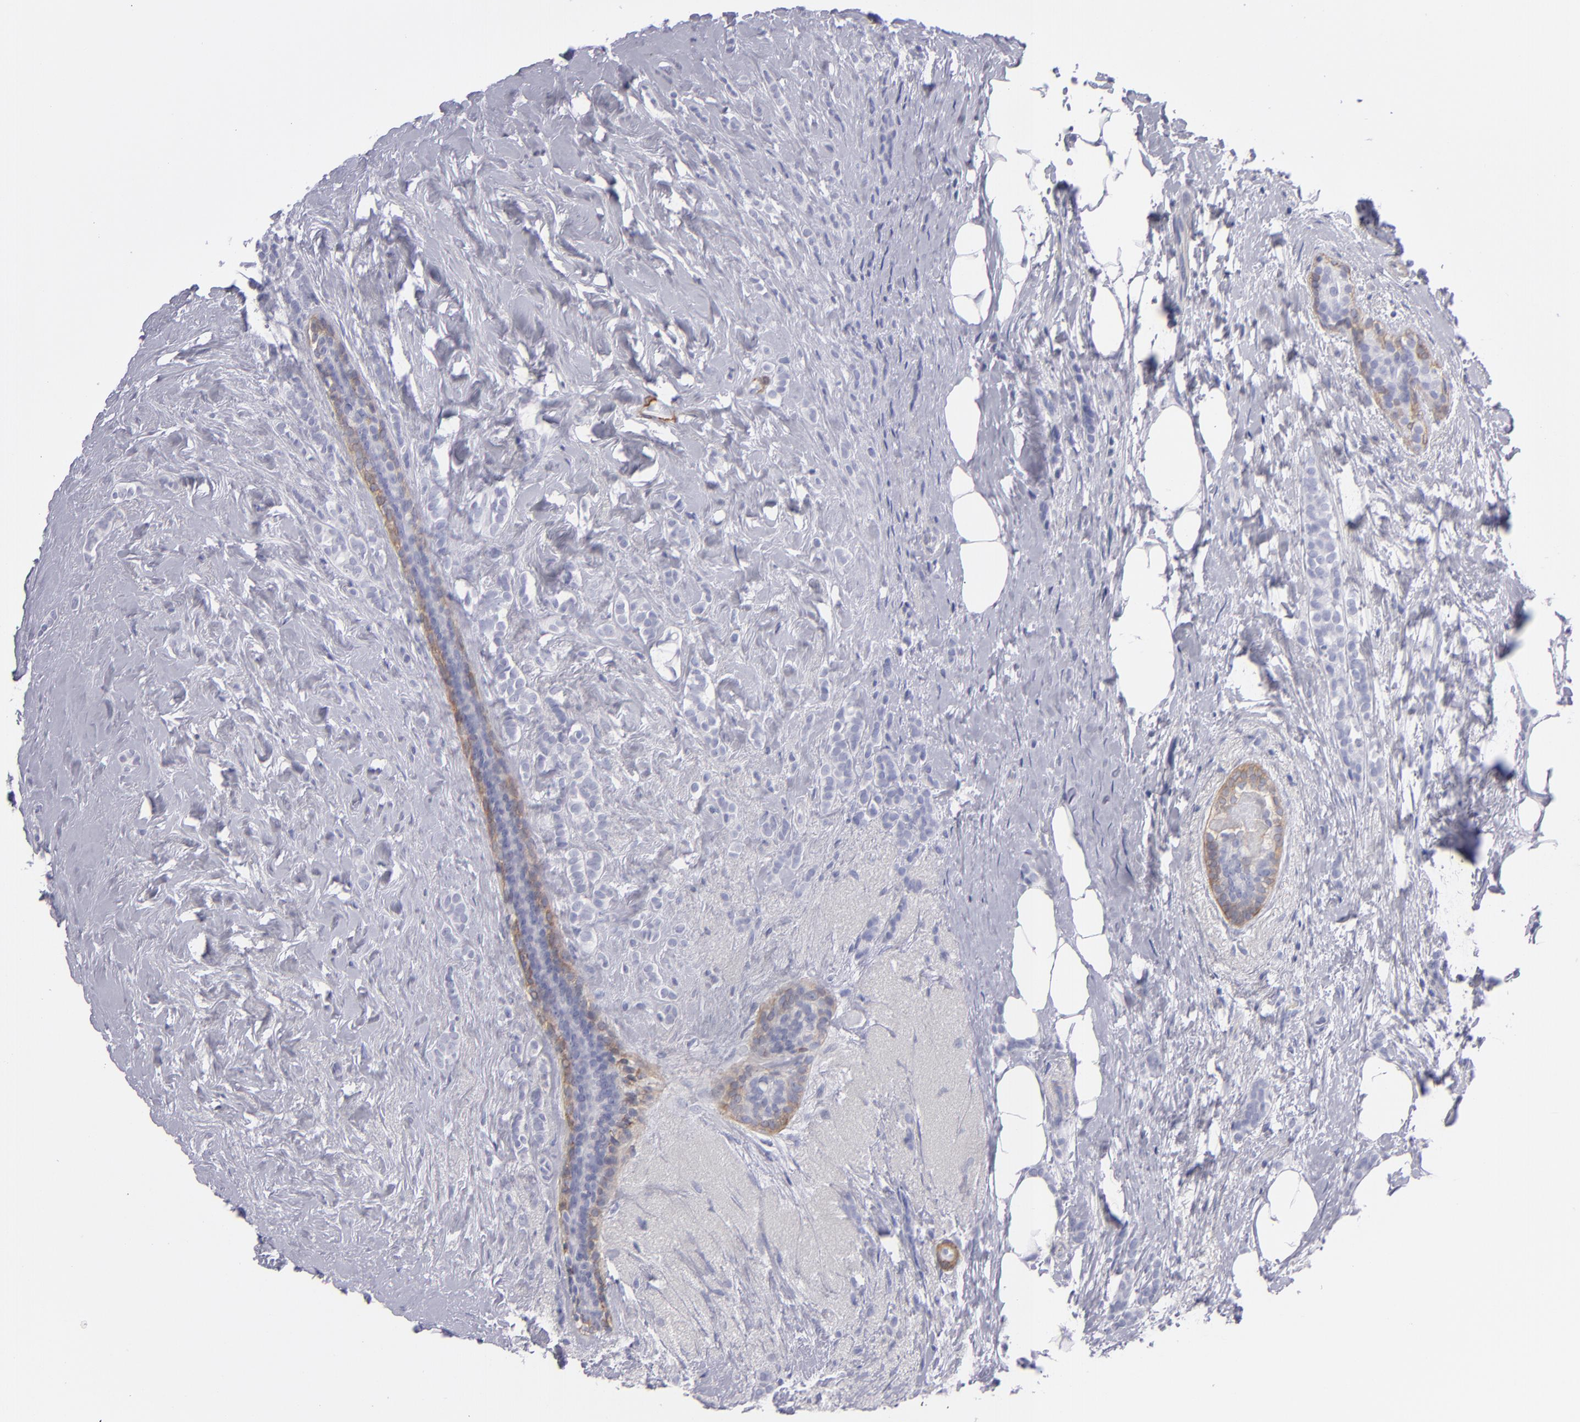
{"staining": {"intensity": "negative", "quantity": "none", "location": "none"}, "tissue": "breast cancer", "cell_type": "Tumor cells", "image_type": "cancer", "snomed": [{"axis": "morphology", "description": "Lobular carcinoma"}, {"axis": "topography", "description": "Breast"}], "caption": "Immunohistochemistry (IHC) micrograph of lobular carcinoma (breast) stained for a protein (brown), which shows no positivity in tumor cells.", "gene": "MYH11", "patient": {"sex": "female", "age": 56}}